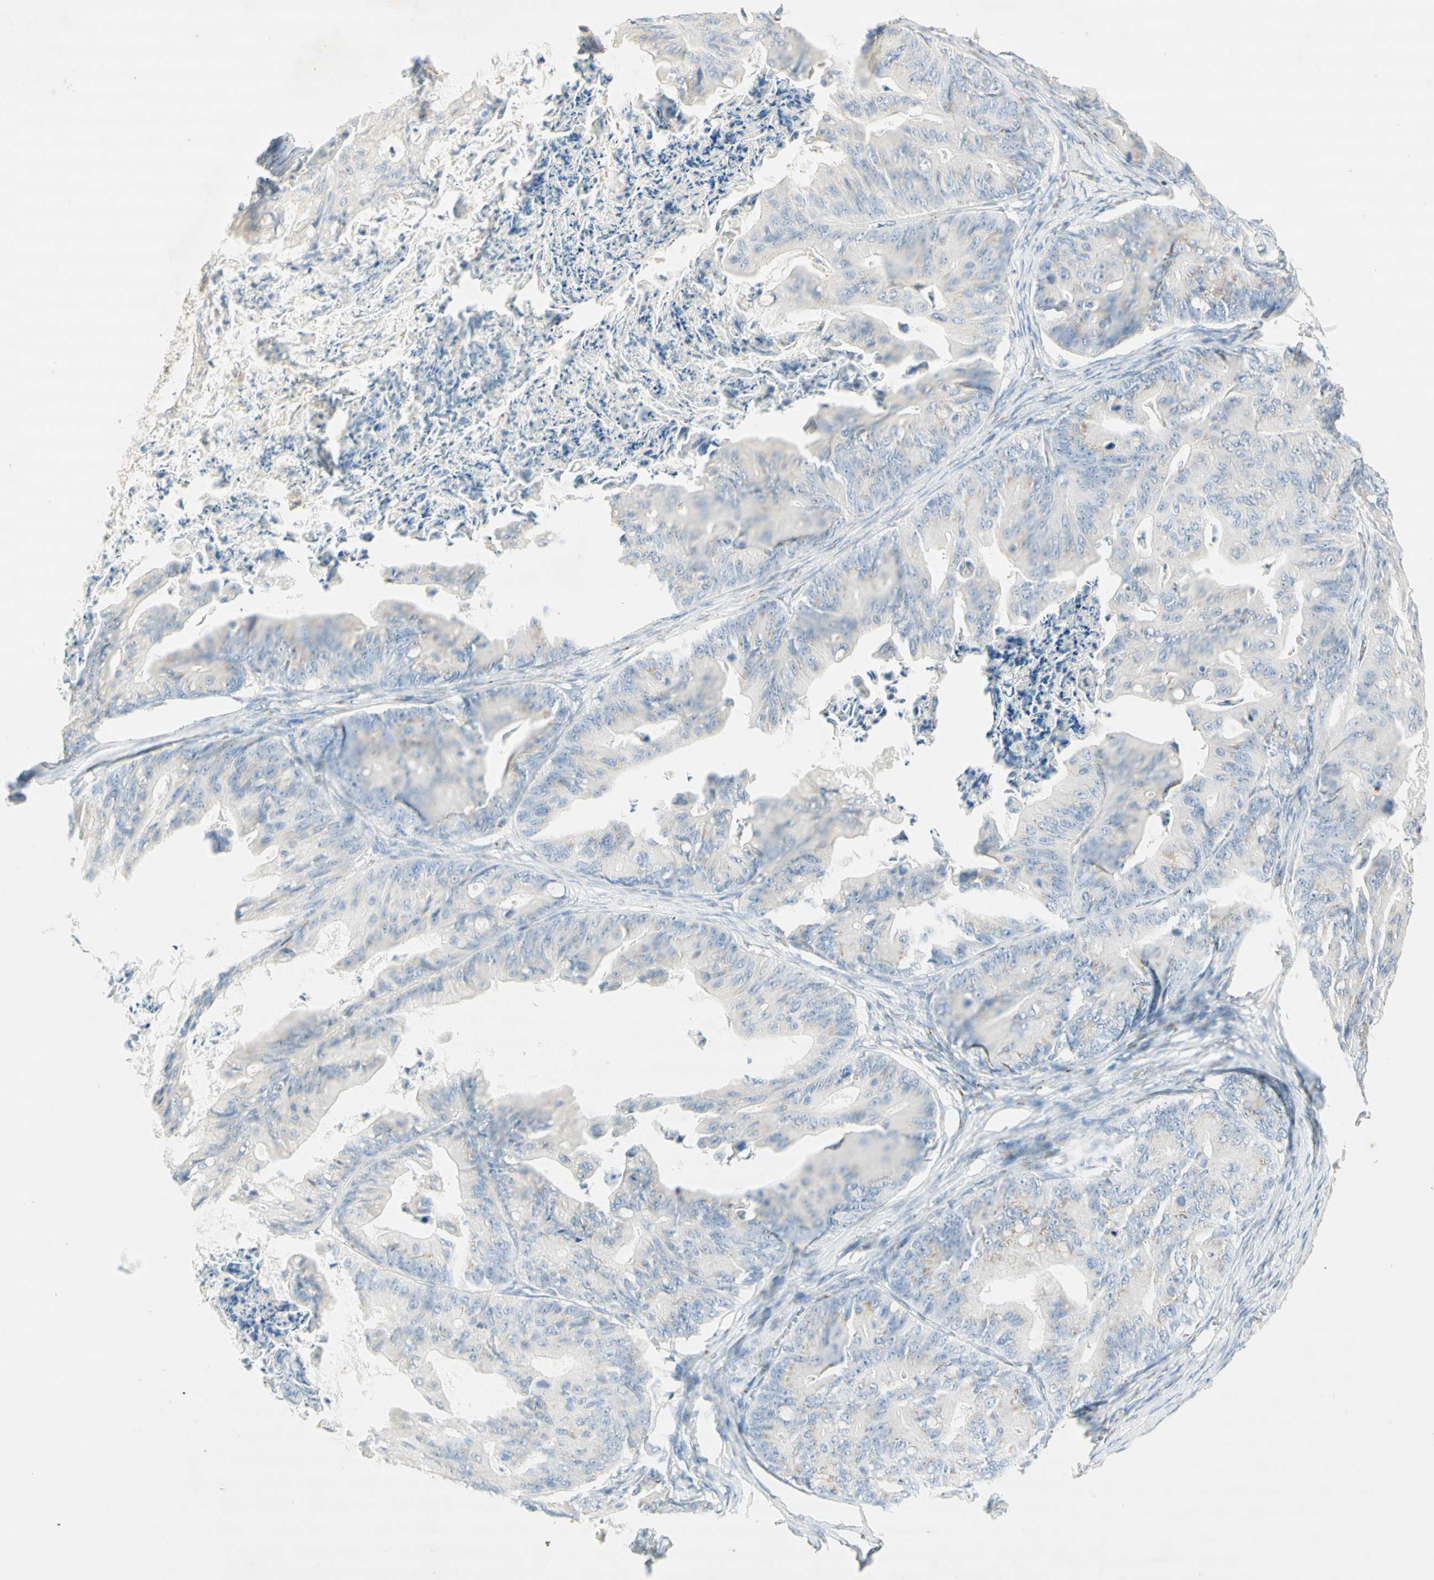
{"staining": {"intensity": "weak", "quantity": "25%-75%", "location": "cytoplasmic/membranous"}, "tissue": "ovarian cancer", "cell_type": "Tumor cells", "image_type": "cancer", "snomed": [{"axis": "morphology", "description": "Cystadenocarcinoma, mucinous, NOS"}, {"axis": "topography", "description": "Ovary"}], "caption": "The immunohistochemical stain highlights weak cytoplasmic/membranous staining in tumor cells of ovarian cancer tissue.", "gene": "MANEA", "patient": {"sex": "female", "age": 37}}